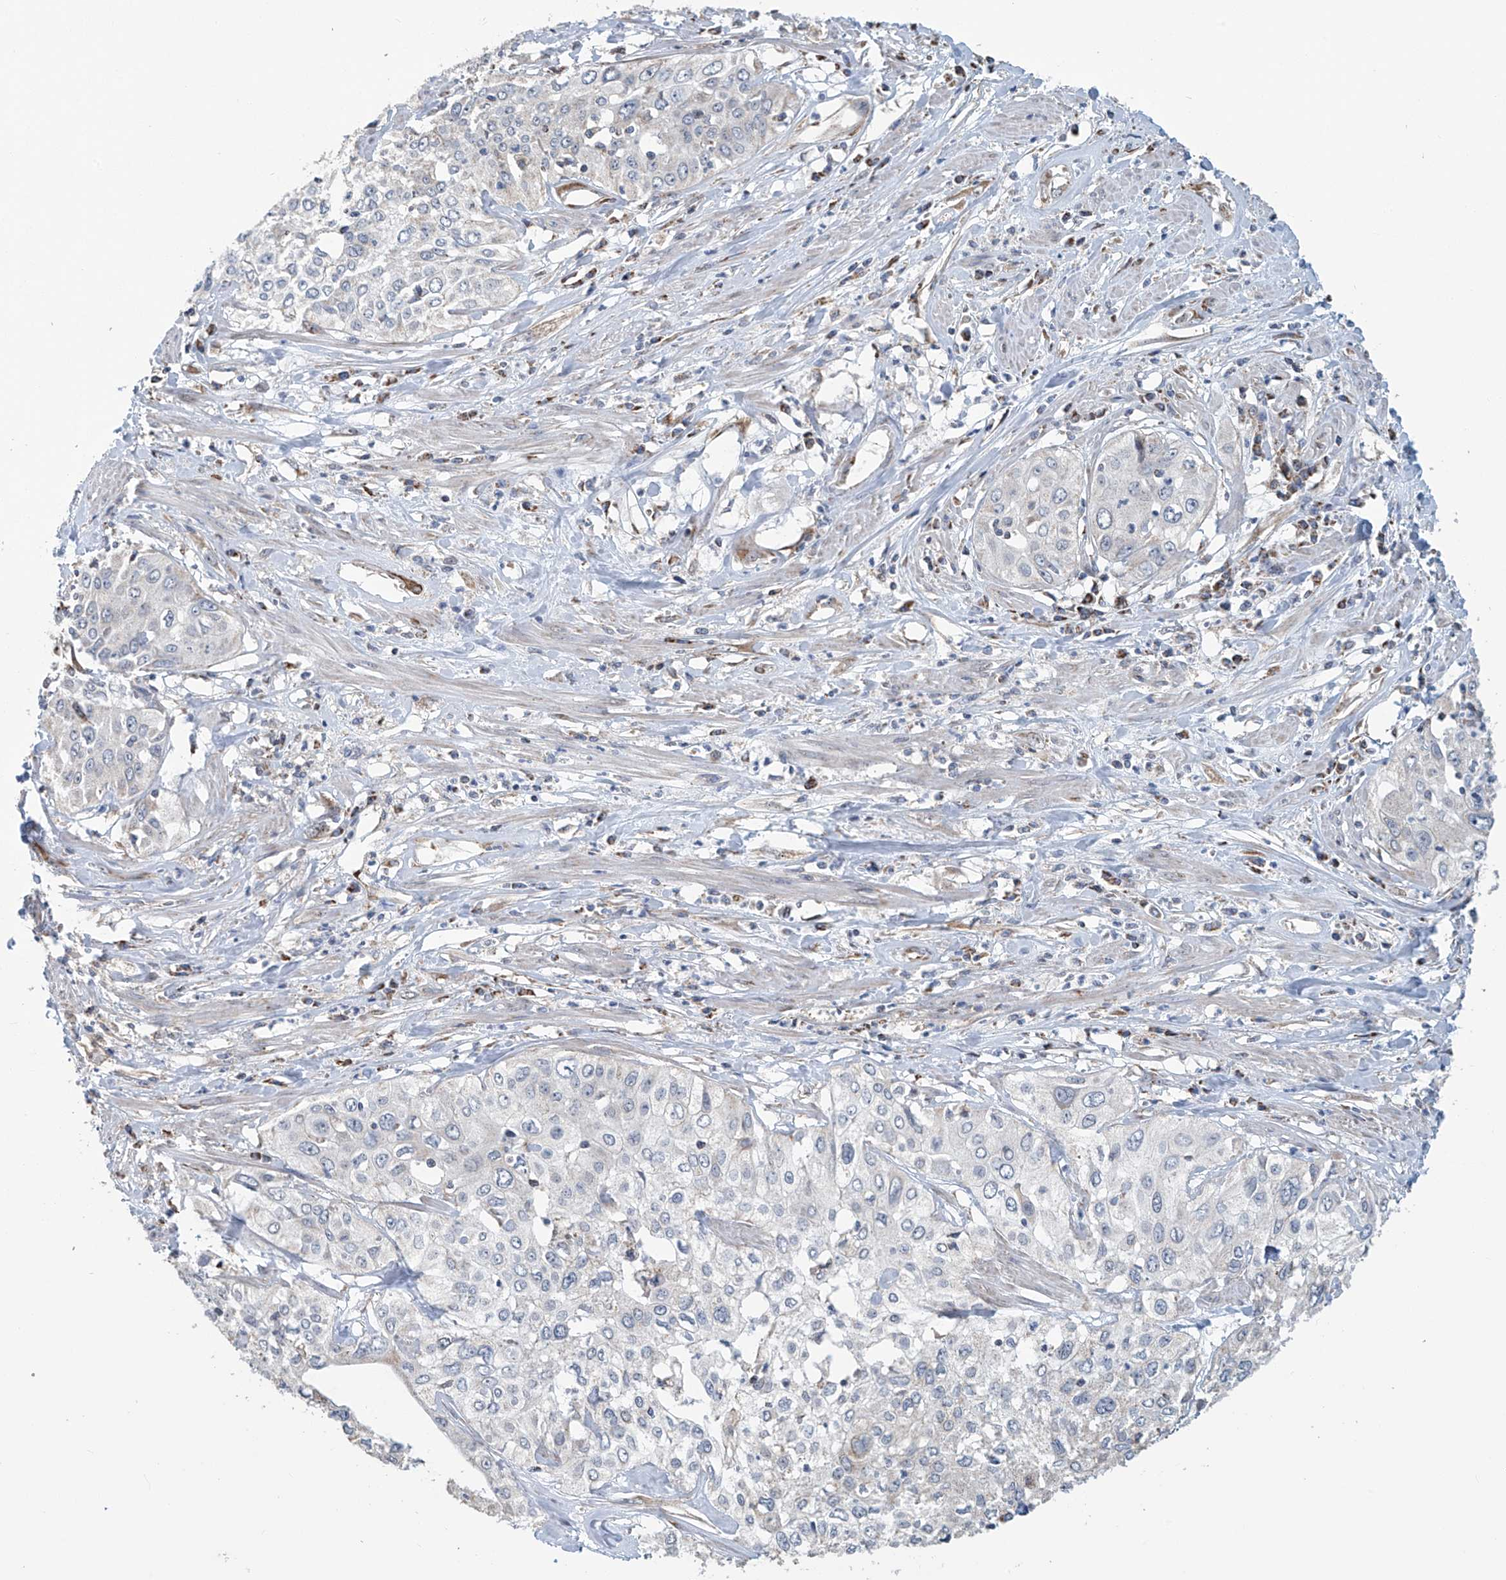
{"staining": {"intensity": "negative", "quantity": "none", "location": "none"}, "tissue": "cervical cancer", "cell_type": "Tumor cells", "image_type": "cancer", "snomed": [{"axis": "morphology", "description": "Squamous cell carcinoma, NOS"}, {"axis": "topography", "description": "Cervix"}], "caption": "Human cervical cancer (squamous cell carcinoma) stained for a protein using IHC reveals no staining in tumor cells.", "gene": "COMMD1", "patient": {"sex": "female", "age": 31}}